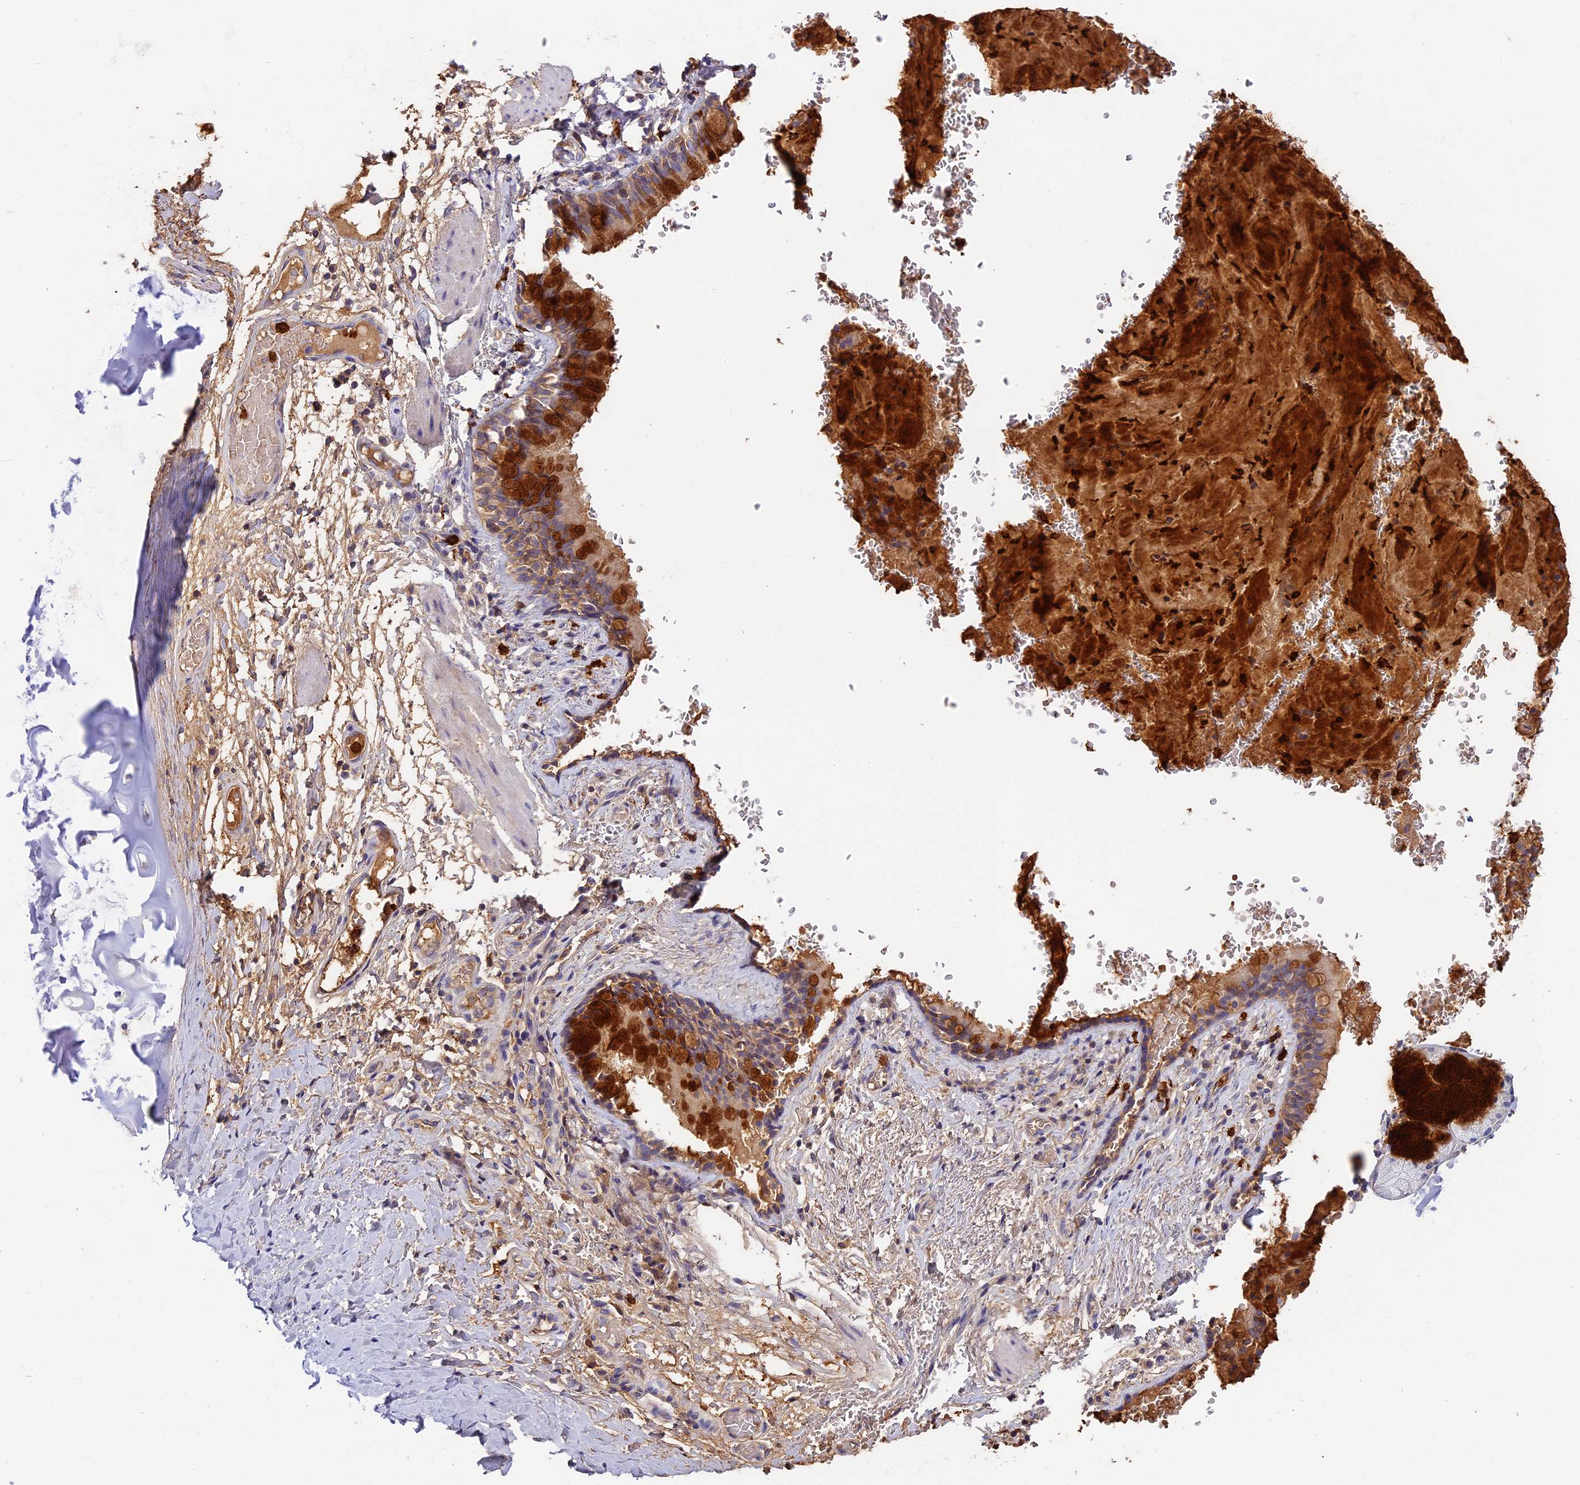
{"staining": {"intensity": "strong", "quantity": "25%-75%", "location": "cytoplasmic/membranous"}, "tissue": "bronchus", "cell_type": "Respiratory epithelial cells", "image_type": "normal", "snomed": [{"axis": "morphology", "description": "Normal tissue, NOS"}, {"axis": "topography", "description": "Cartilage tissue"}, {"axis": "topography", "description": "Bronchus"}], "caption": "The histopathology image reveals immunohistochemical staining of benign bronchus. There is strong cytoplasmic/membranous staining is seen in about 25%-75% of respiratory epithelial cells.", "gene": "ADGRD1", "patient": {"sex": "female", "age": 36}}